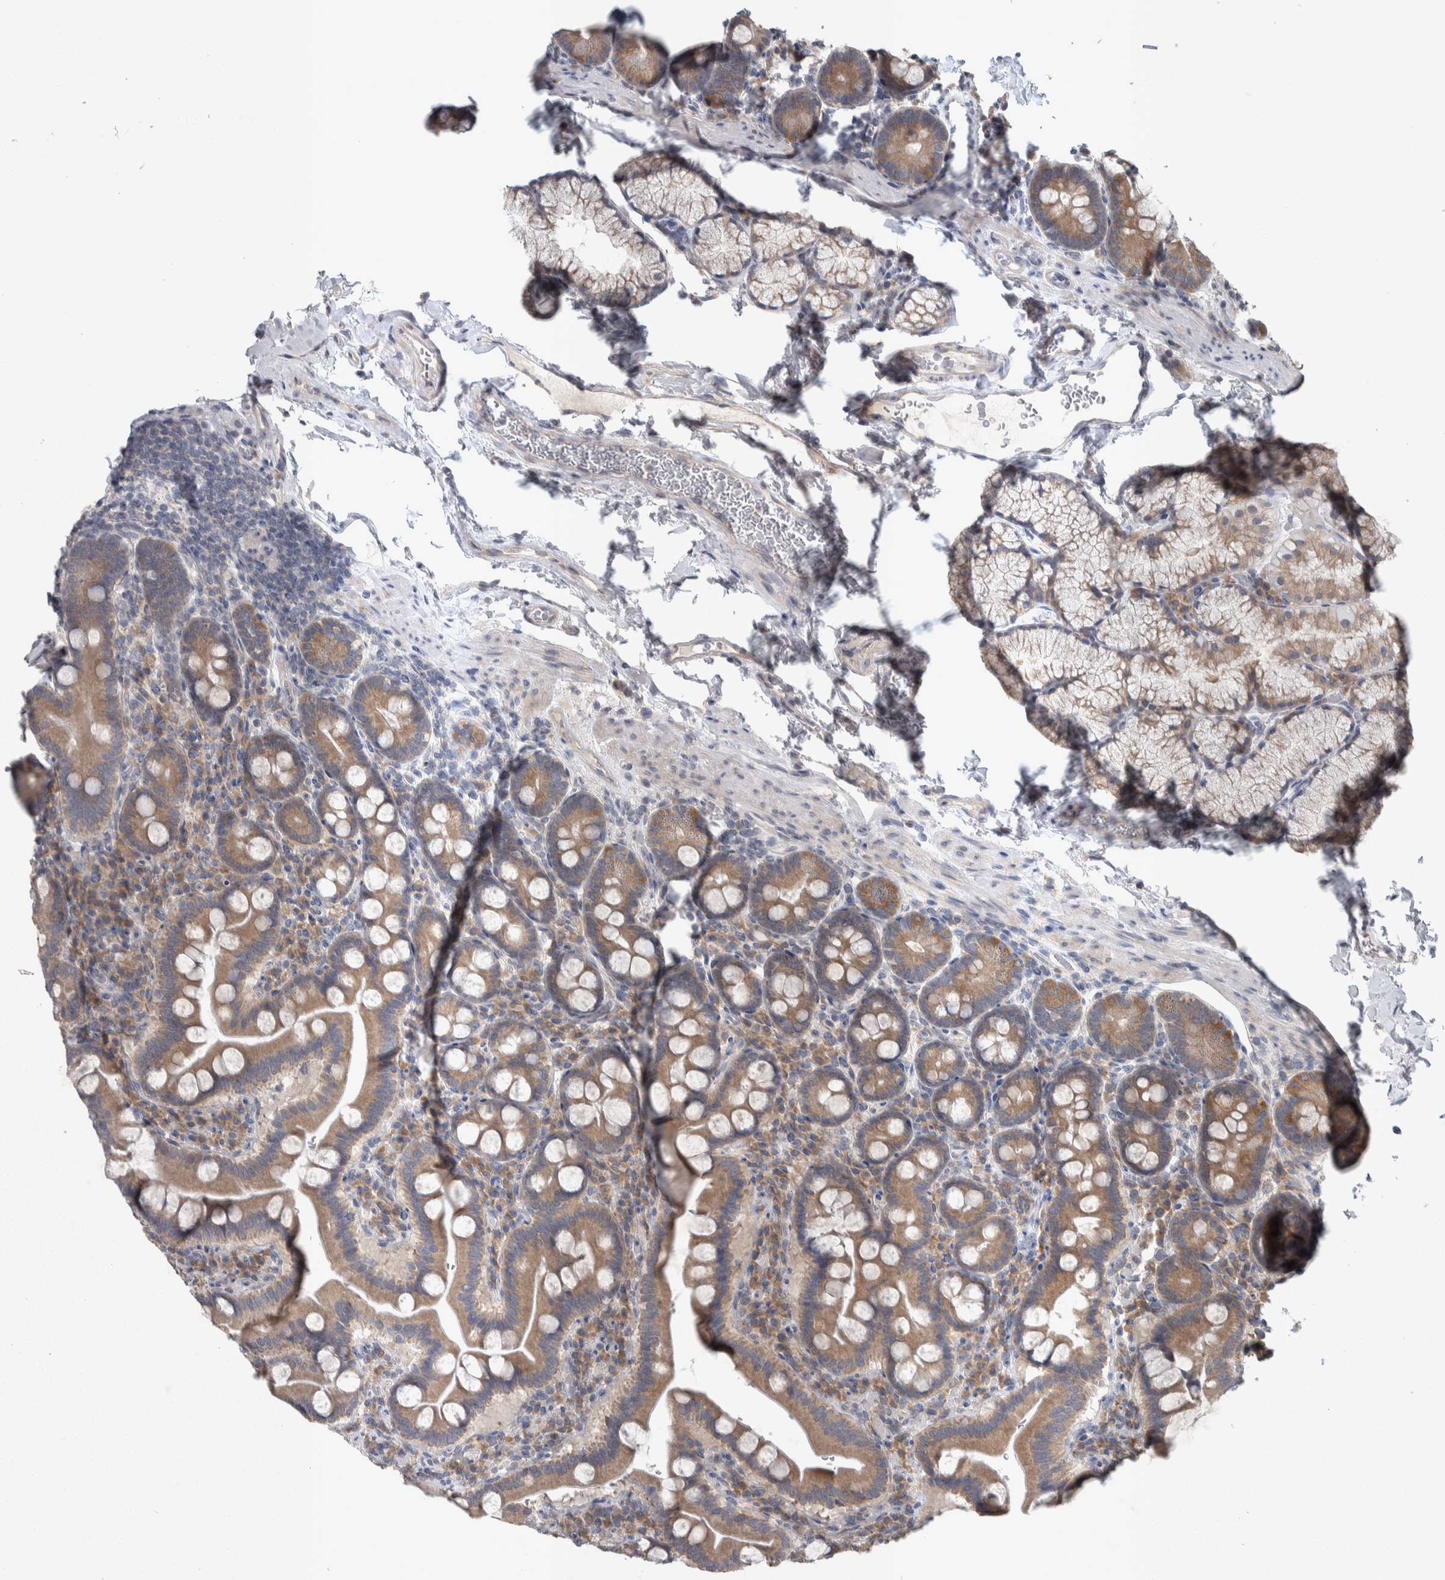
{"staining": {"intensity": "moderate", "quantity": ">75%", "location": "cytoplasmic/membranous"}, "tissue": "duodenum", "cell_type": "Glandular cells", "image_type": "normal", "snomed": [{"axis": "morphology", "description": "Normal tissue, NOS"}, {"axis": "morphology", "description": "Adenocarcinoma, NOS"}, {"axis": "topography", "description": "Pancreas"}, {"axis": "topography", "description": "Duodenum"}], "caption": "Duodenum stained with DAB immunohistochemistry (IHC) shows medium levels of moderate cytoplasmic/membranous positivity in about >75% of glandular cells. The staining is performed using DAB (3,3'-diaminobenzidine) brown chromogen to label protein expression. The nuclei are counter-stained blue using hematoxylin.", "gene": "SRP68", "patient": {"sex": "male", "age": 50}}